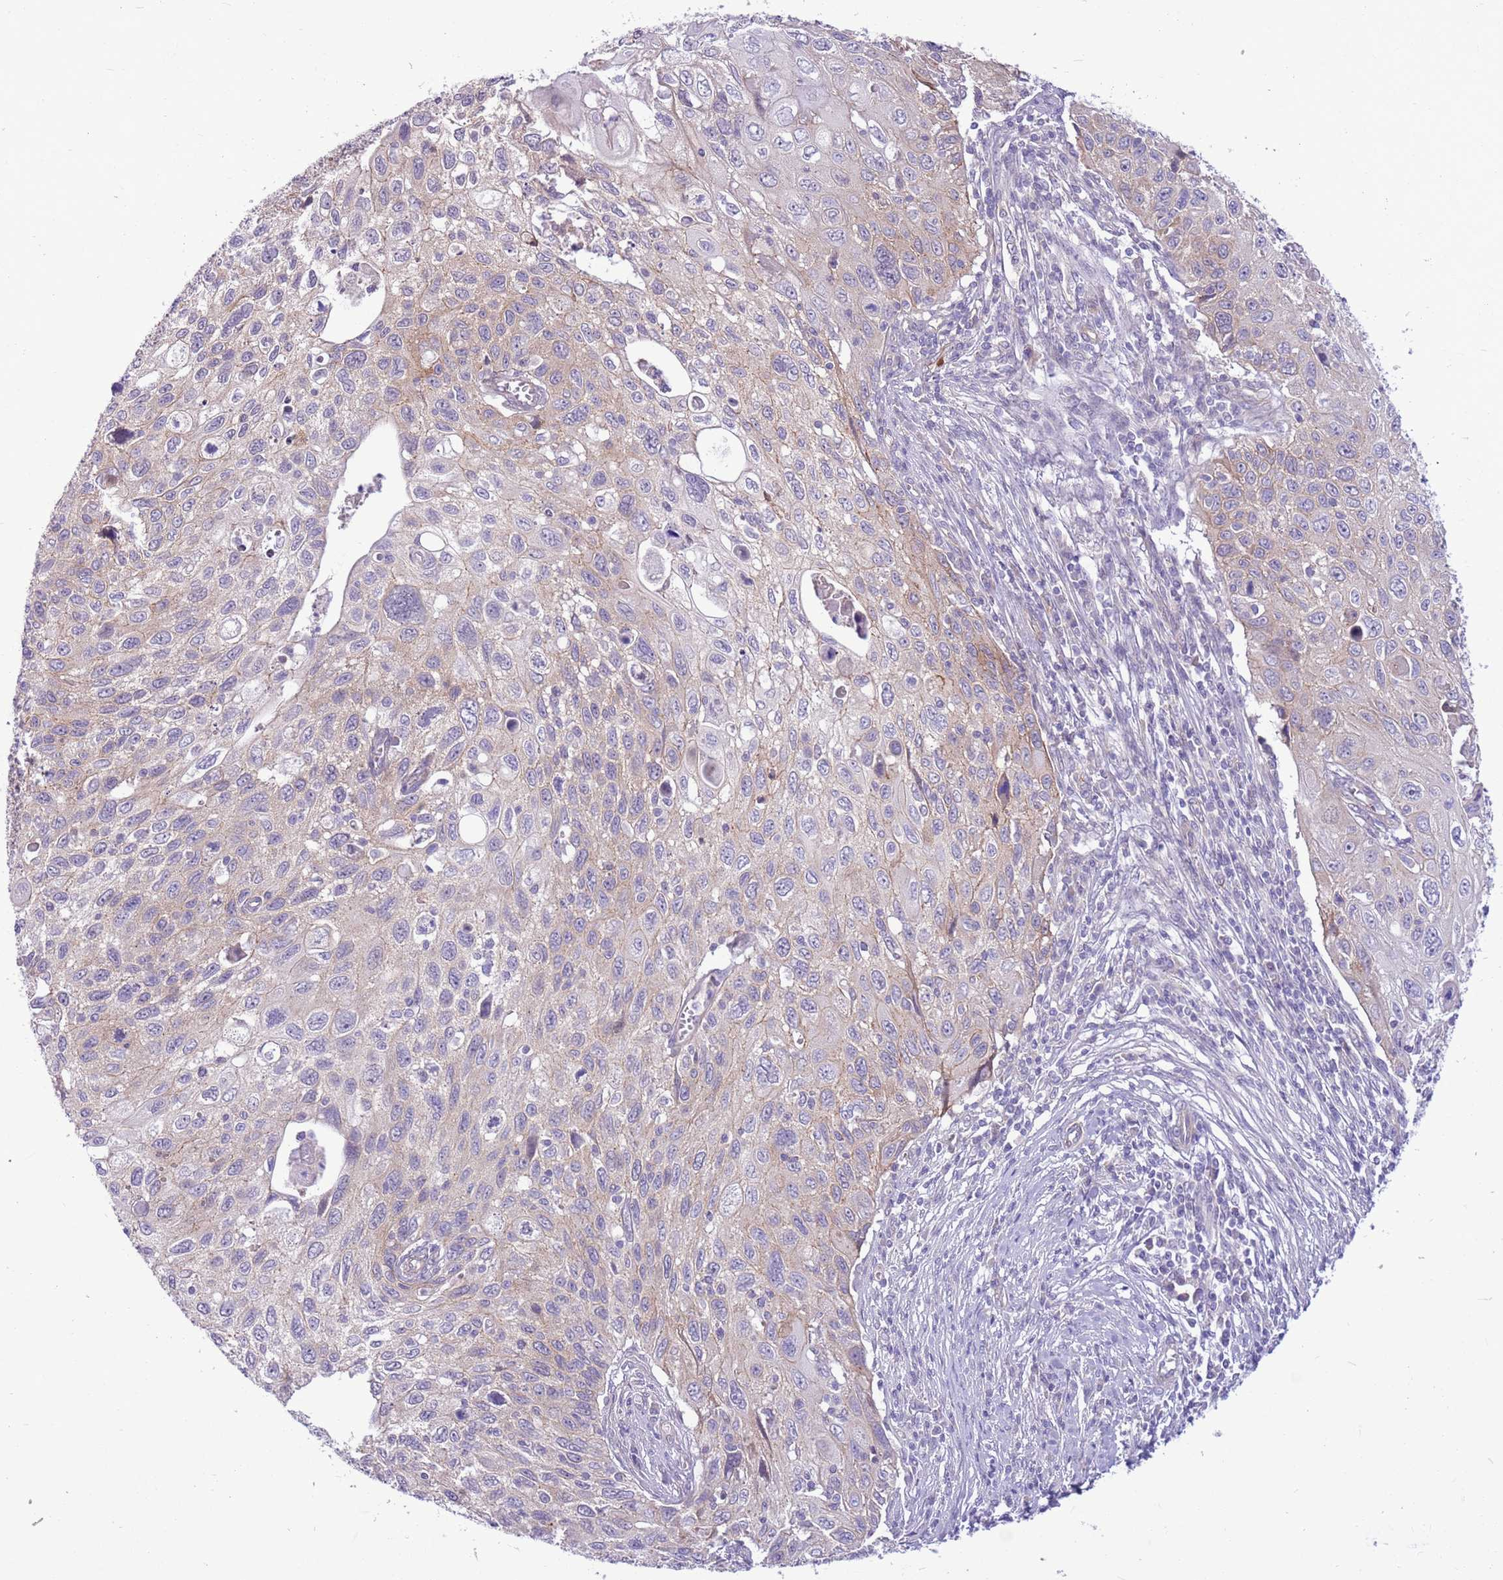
{"staining": {"intensity": "weak", "quantity": "<25%", "location": "cytoplasmic/membranous"}, "tissue": "cervical cancer", "cell_type": "Tumor cells", "image_type": "cancer", "snomed": [{"axis": "morphology", "description": "Squamous cell carcinoma, NOS"}, {"axis": "topography", "description": "Cervix"}], "caption": "High magnification brightfield microscopy of cervical cancer (squamous cell carcinoma) stained with DAB (3,3'-diaminobenzidine) (brown) and counterstained with hematoxylin (blue): tumor cells show no significant staining.", "gene": "PARP8", "patient": {"sex": "female", "age": 70}}